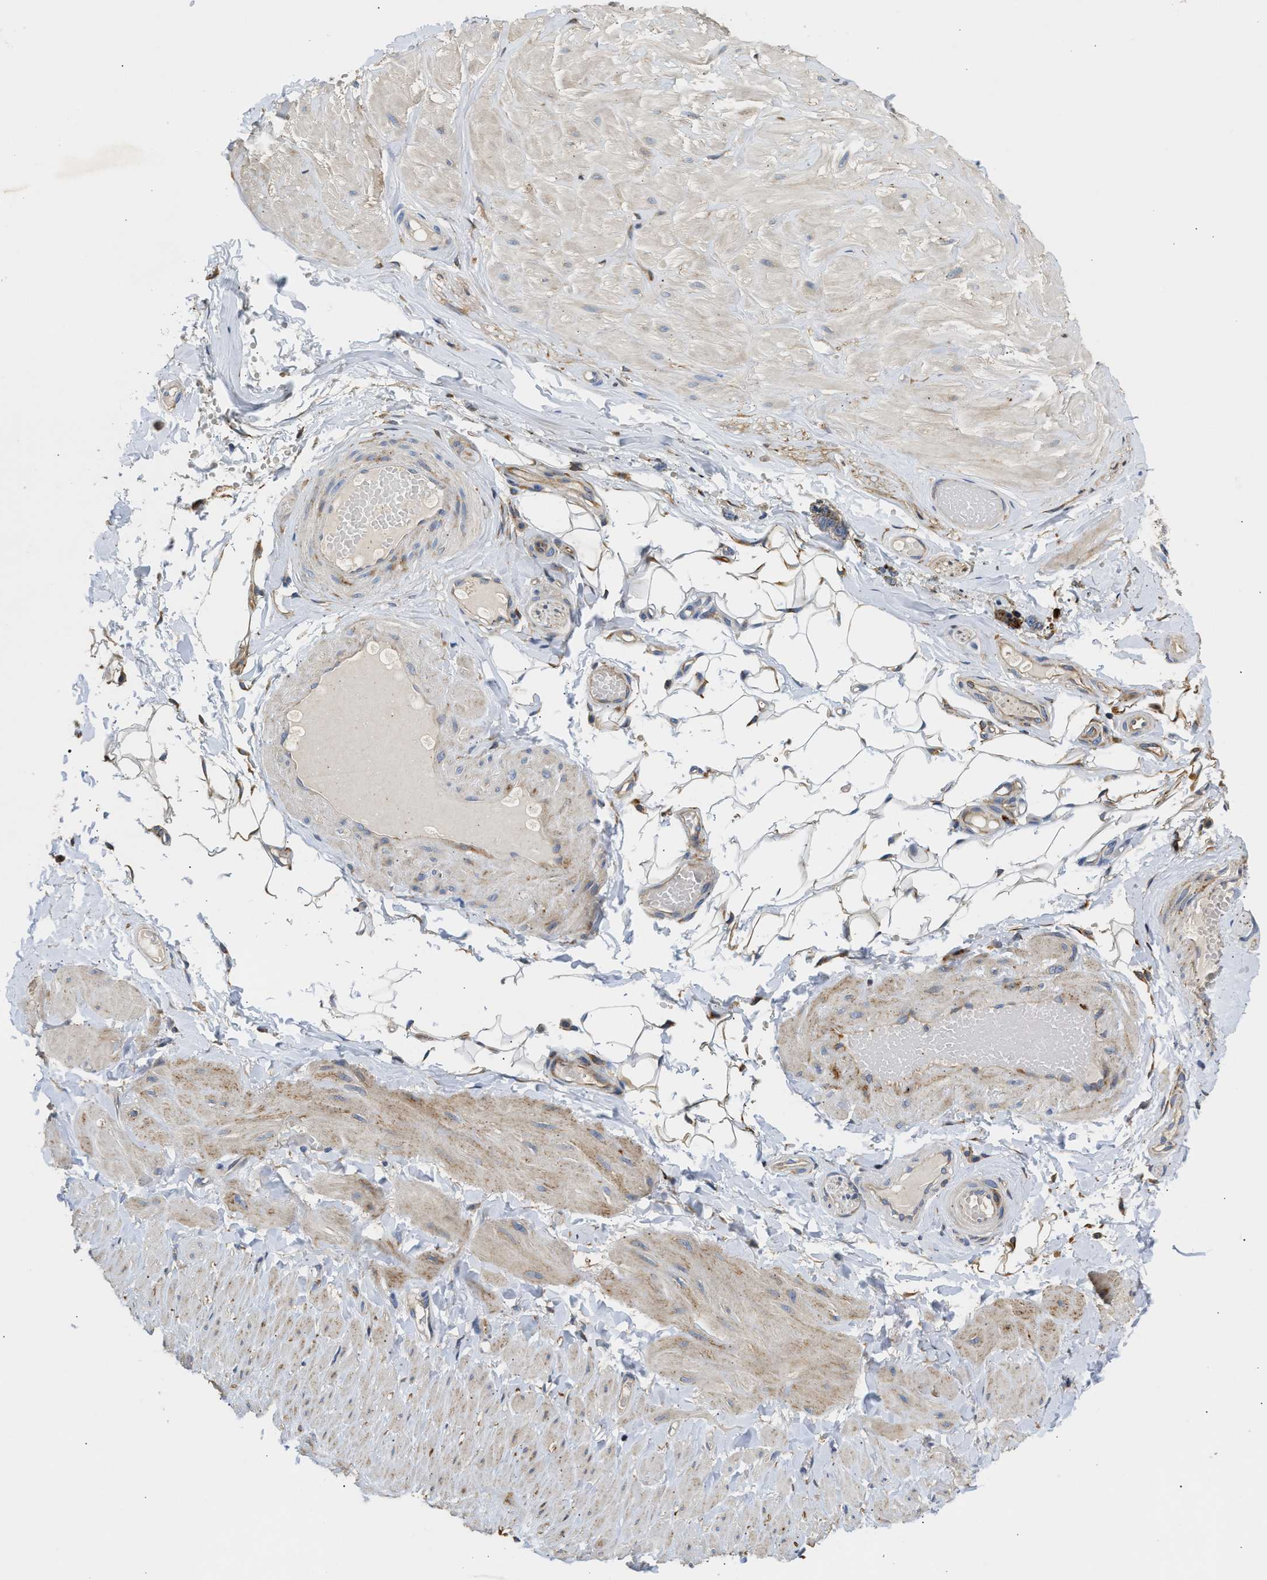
{"staining": {"intensity": "moderate", "quantity": "25%-75%", "location": "cytoplasmic/membranous"}, "tissue": "adipose tissue", "cell_type": "Adipocytes", "image_type": "normal", "snomed": [{"axis": "morphology", "description": "Normal tissue, NOS"}, {"axis": "topography", "description": "Adipose tissue"}, {"axis": "topography", "description": "Vascular tissue"}, {"axis": "topography", "description": "Peripheral nerve tissue"}], "caption": "Protein staining of unremarkable adipose tissue reveals moderate cytoplasmic/membranous staining in about 25%-75% of adipocytes. (DAB = brown stain, brightfield microscopy at high magnification).", "gene": "AMZ1", "patient": {"sex": "male", "age": 25}}